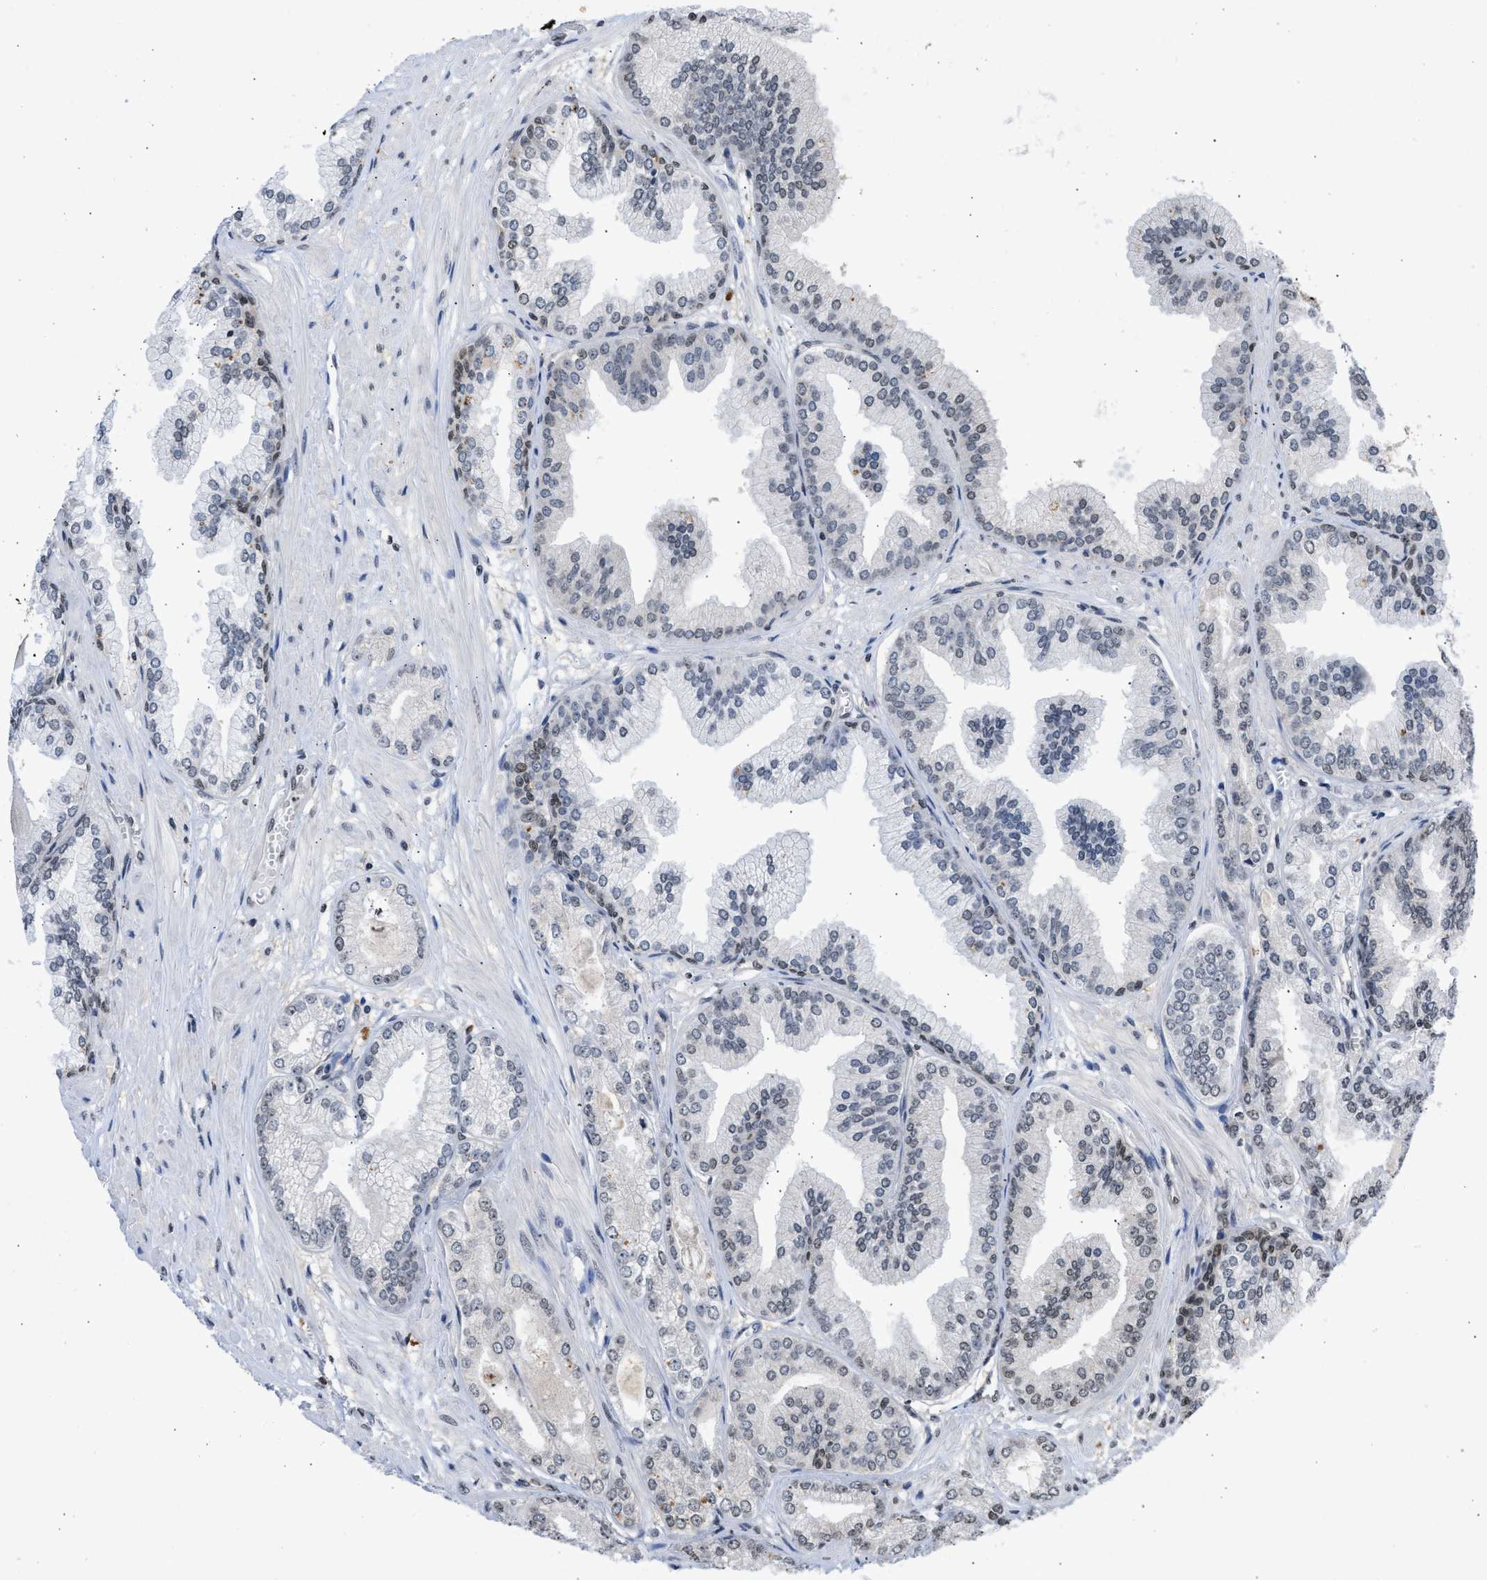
{"staining": {"intensity": "weak", "quantity": "<25%", "location": "nuclear"}, "tissue": "prostate cancer", "cell_type": "Tumor cells", "image_type": "cancer", "snomed": [{"axis": "morphology", "description": "Adenocarcinoma, Low grade"}, {"axis": "topography", "description": "Prostate"}], "caption": "IHC image of human prostate cancer (adenocarcinoma (low-grade)) stained for a protein (brown), which demonstrates no staining in tumor cells. (Stains: DAB IHC with hematoxylin counter stain, Microscopy: brightfield microscopy at high magnification).", "gene": "NUP35", "patient": {"sex": "male", "age": 52}}